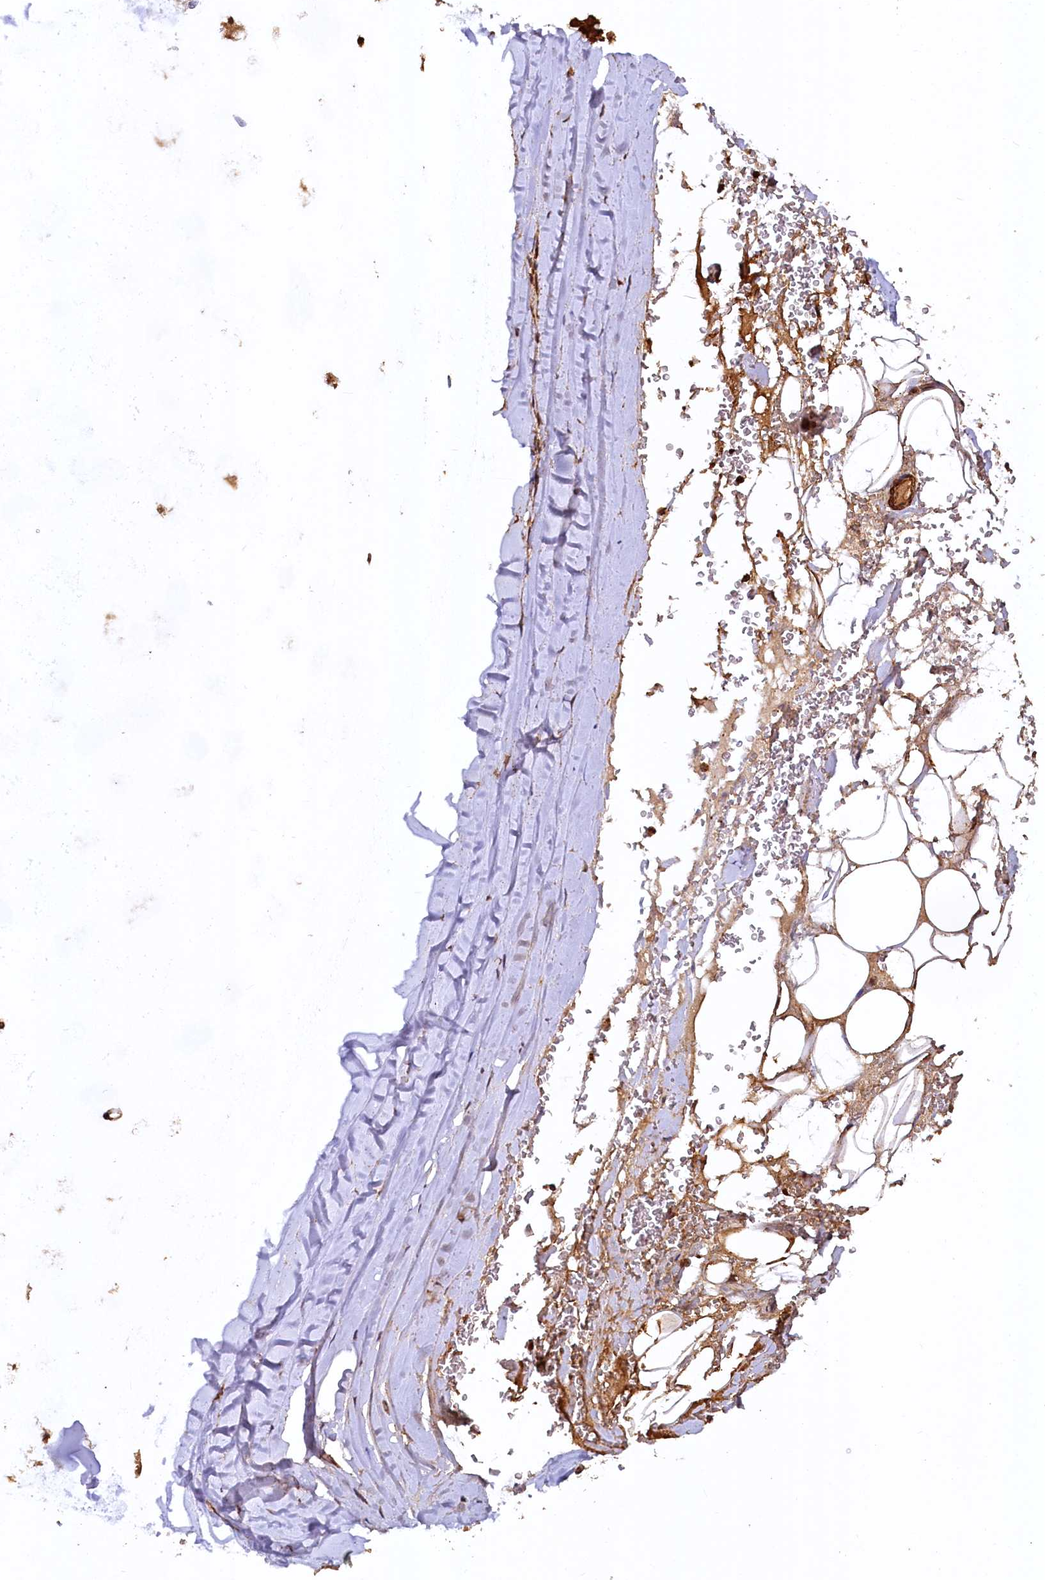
{"staining": {"intensity": "strong", "quantity": ">75%", "location": "cytoplasmic/membranous,nuclear"}, "tissue": "adipose tissue", "cell_type": "Adipocytes", "image_type": "normal", "snomed": [{"axis": "morphology", "description": "Normal tissue, NOS"}, {"axis": "topography", "description": "Cartilage tissue"}], "caption": "Immunohistochemistry of benign human adipose tissue displays high levels of strong cytoplasmic/membranous,nuclear expression in about >75% of adipocytes. The staining was performed using DAB to visualize the protein expression in brown, while the nuclei were stained in blue with hematoxylin (Magnification: 20x).", "gene": "STUB1", "patient": {"sex": "female", "age": 63}}